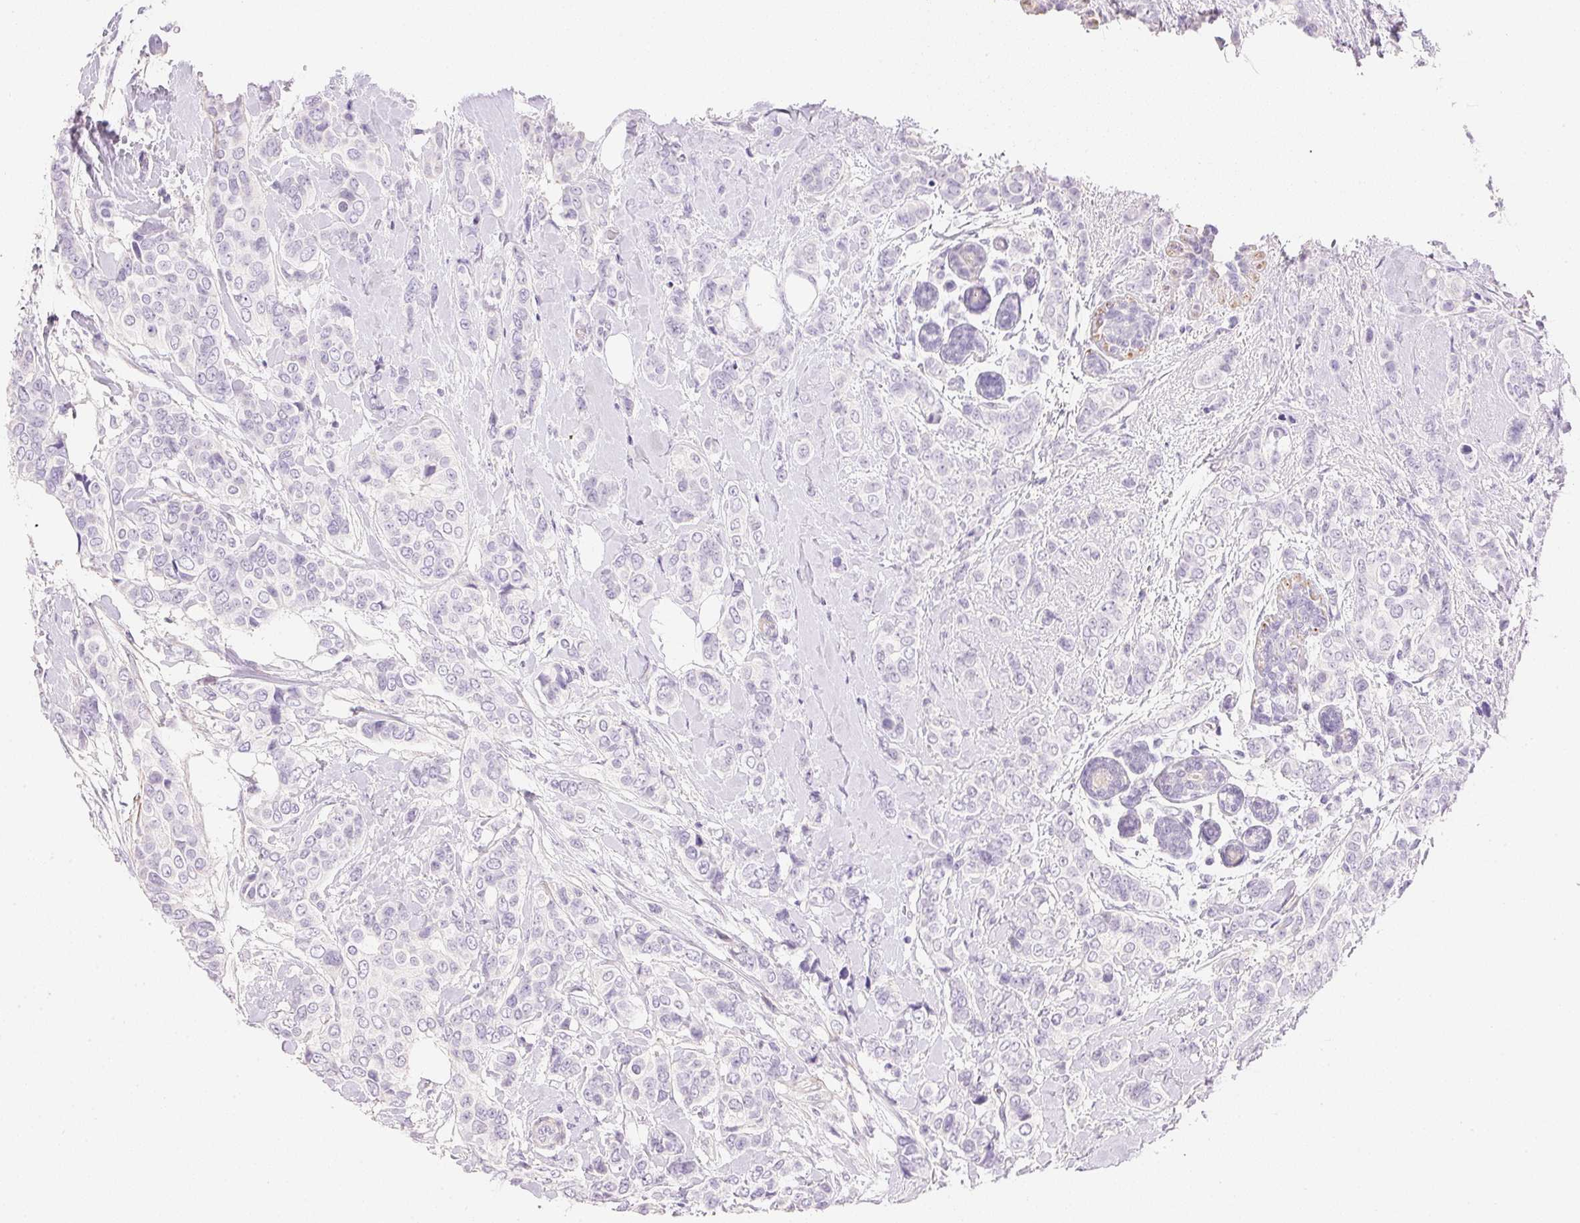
{"staining": {"intensity": "negative", "quantity": "none", "location": "none"}, "tissue": "breast cancer", "cell_type": "Tumor cells", "image_type": "cancer", "snomed": [{"axis": "morphology", "description": "Lobular carcinoma"}, {"axis": "topography", "description": "Breast"}], "caption": "IHC image of neoplastic tissue: human breast cancer stained with DAB reveals no significant protein positivity in tumor cells.", "gene": "KCNE2", "patient": {"sex": "female", "age": 51}}